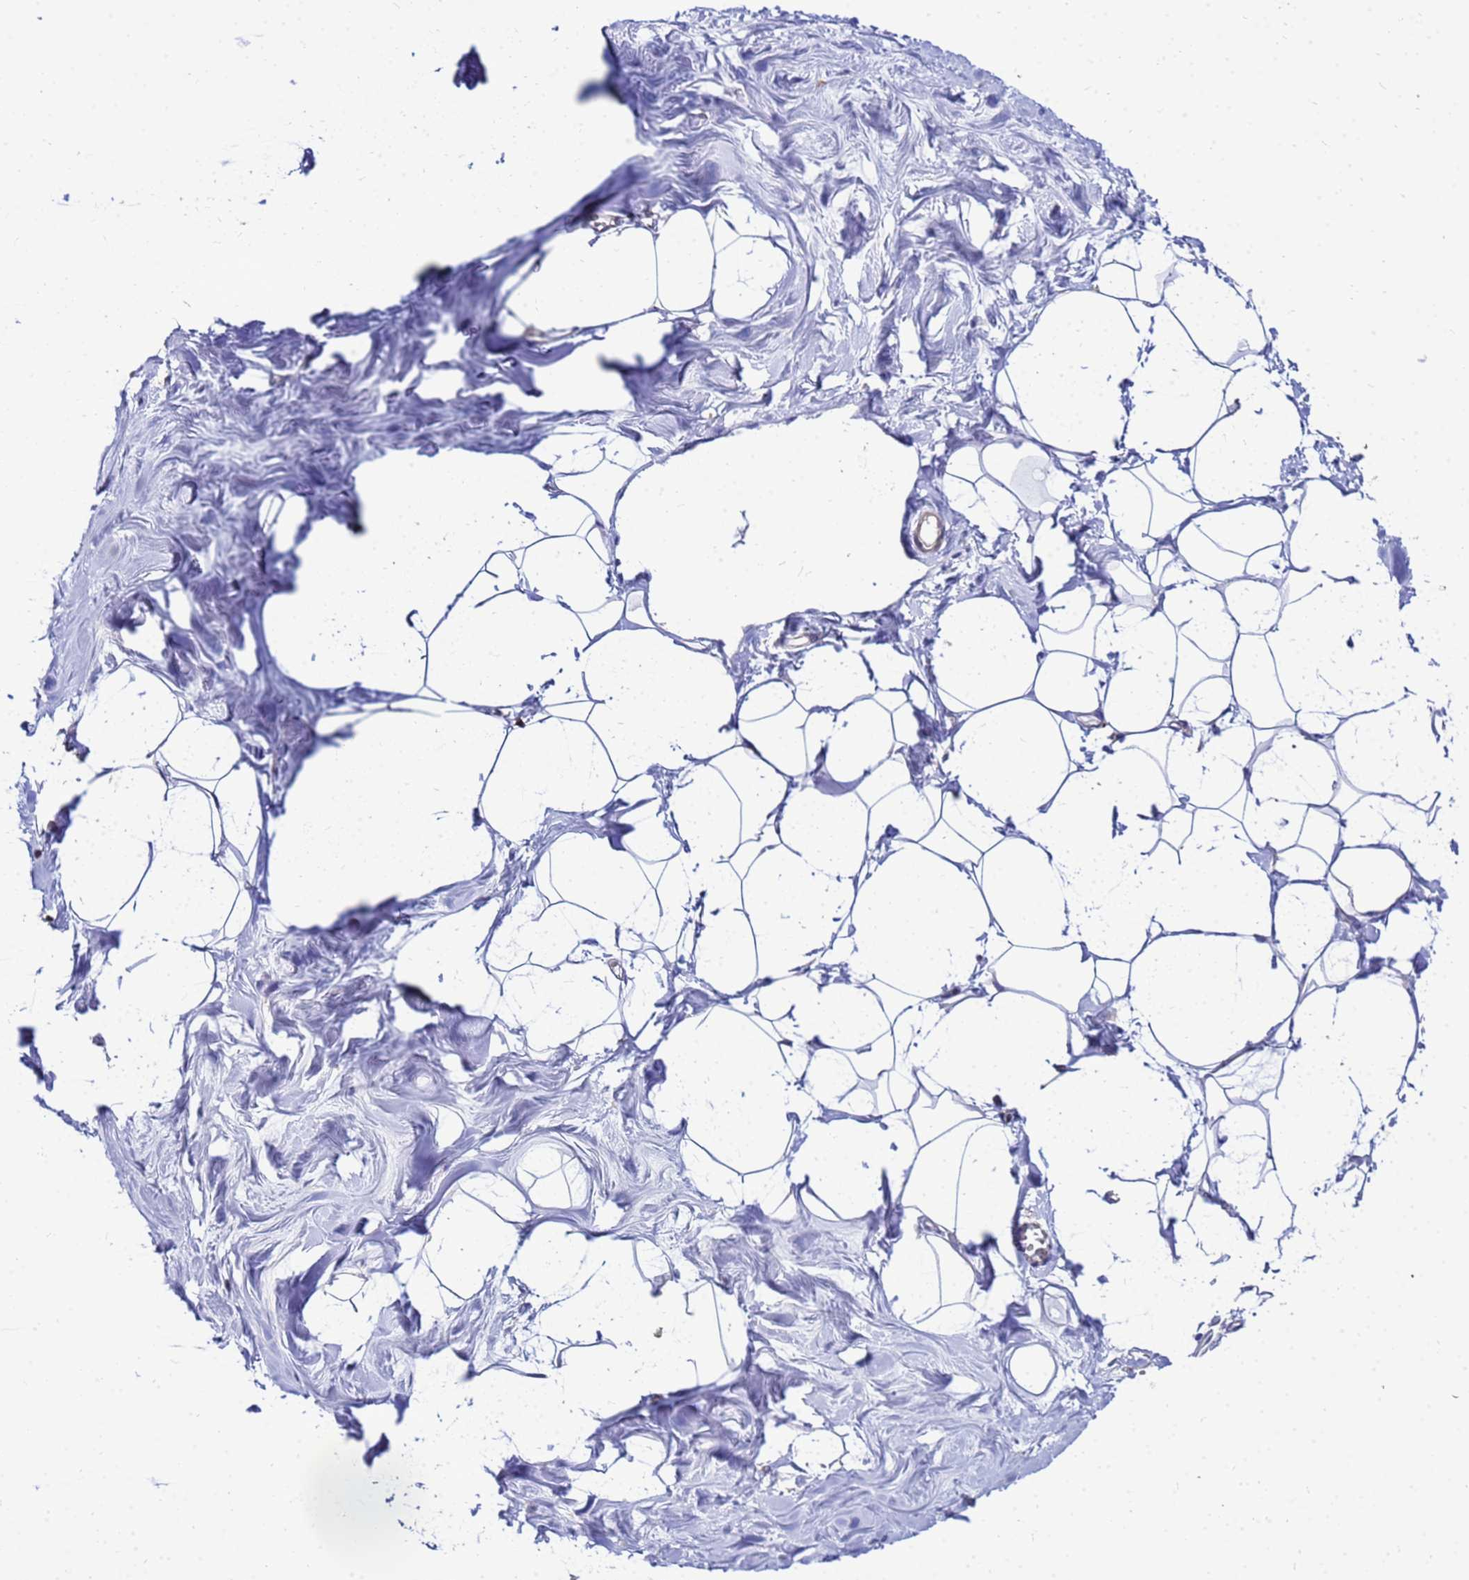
{"staining": {"intensity": "negative", "quantity": "none", "location": "none"}, "tissue": "breast", "cell_type": "Adipocytes", "image_type": "normal", "snomed": [{"axis": "morphology", "description": "Normal tissue, NOS"}, {"axis": "topography", "description": "Breast"}], "caption": "An image of human breast is negative for staining in adipocytes. Brightfield microscopy of immunohistochemistry (IHC) stained with DAB (3,3'-diaminobenzidine) (brown) and hematoxylin (blue), captured at high magnification.", "gene": "DBNDD2", "patient": {"sex": "female", "age": 27}}